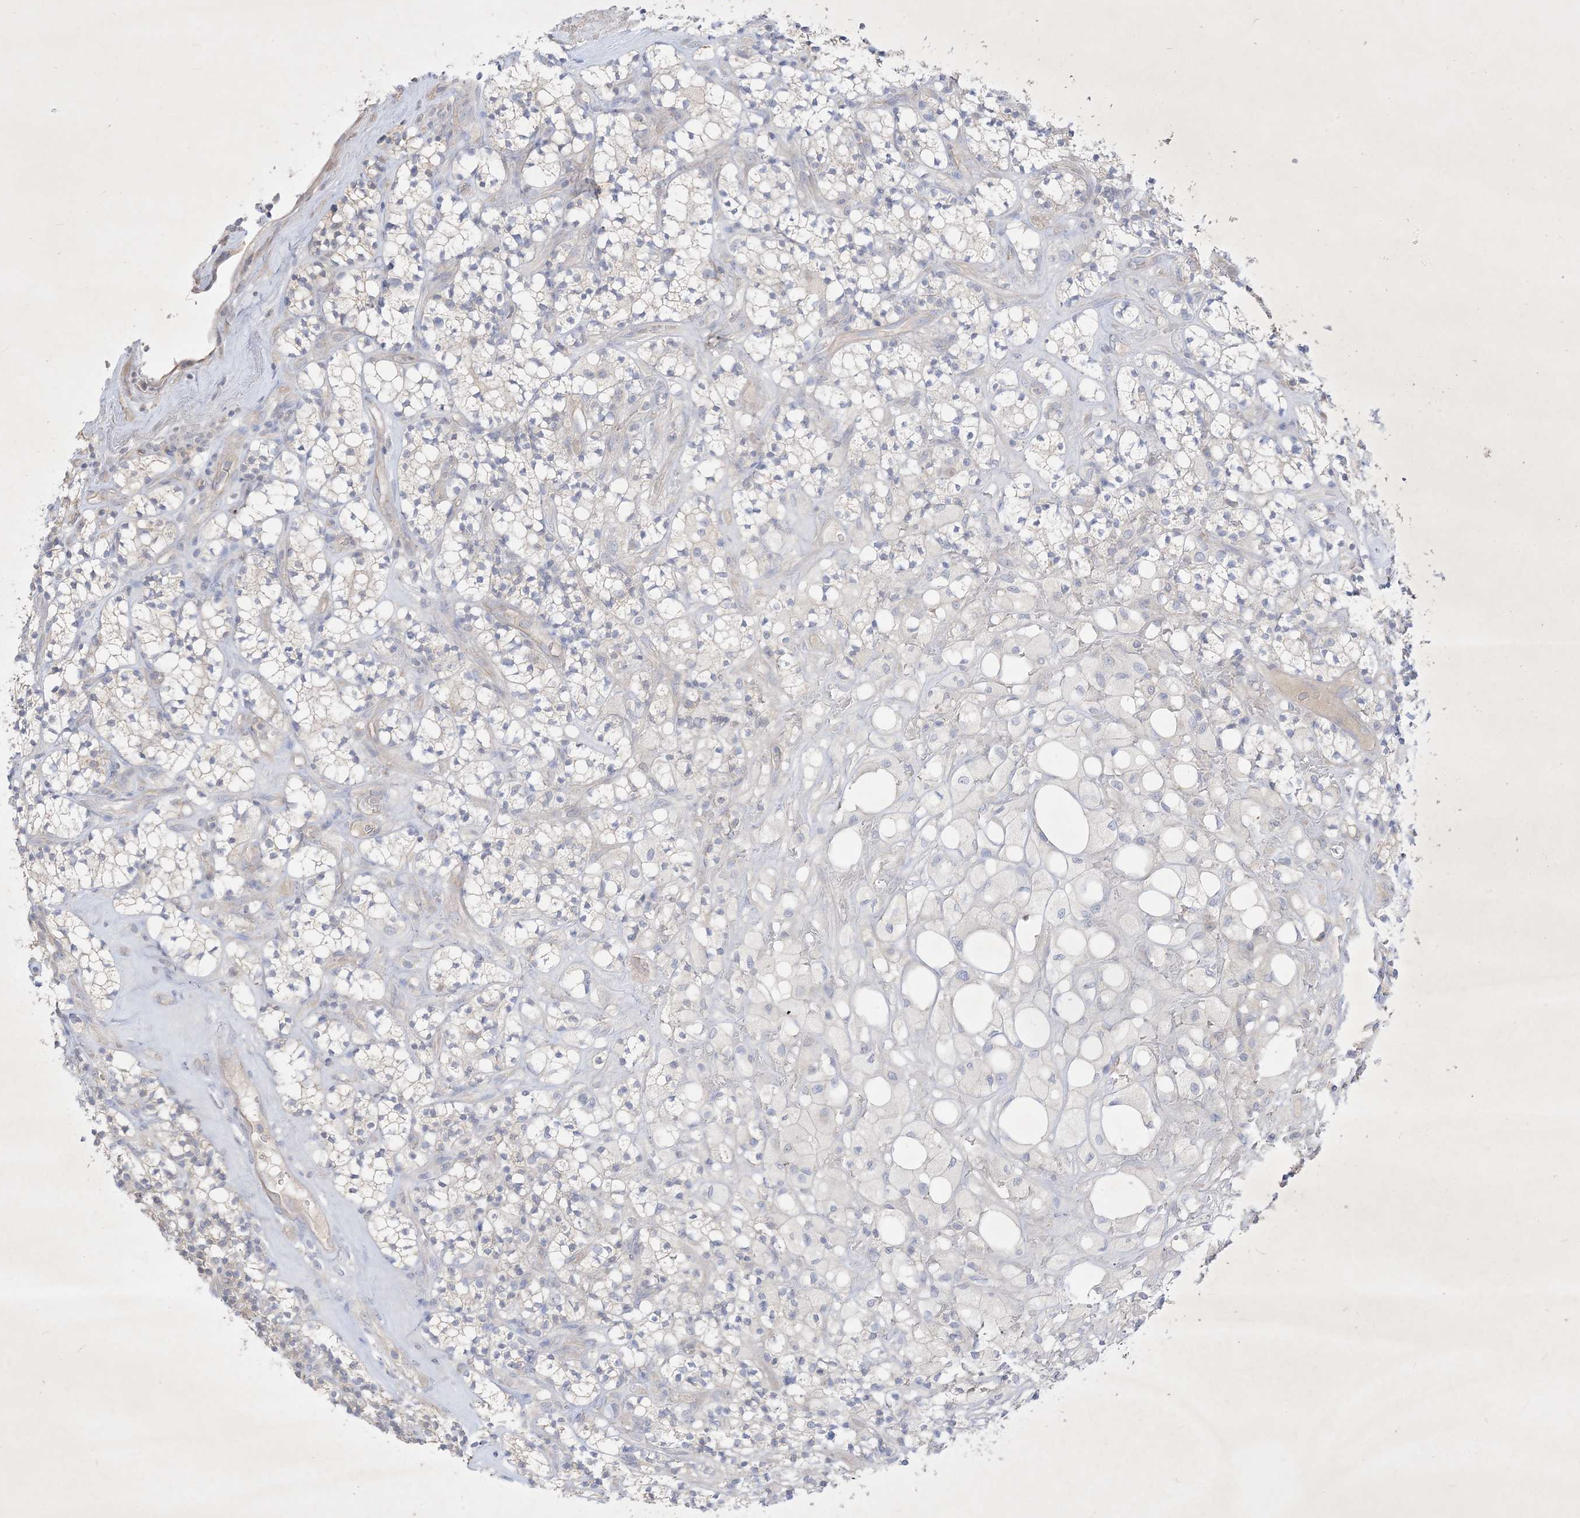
{"staining": {"intensity": "weak", "quantity": "<25%", "location": "cytoplasmic/membranous"}, "tissue": "renal cancer", "cell_type": "Tumor cells", "image_type": "cancer", "snomed": [{"axis": "morphology", "description": "Adenocarcinoma, NOS"}, {"axis": "topography", "description": "Kidney"}], "caption": "The immunohistochemistry (IHC) image has no significant positivity in tumor cells of adenocarcinoma (renal) tissue. (DAB (3,3'-diaminobenzidine) immunohistochemistry (IHC), high magnification).", "gene": "PLEKHA3", "patient": {"sex": "male", "age": 77}}